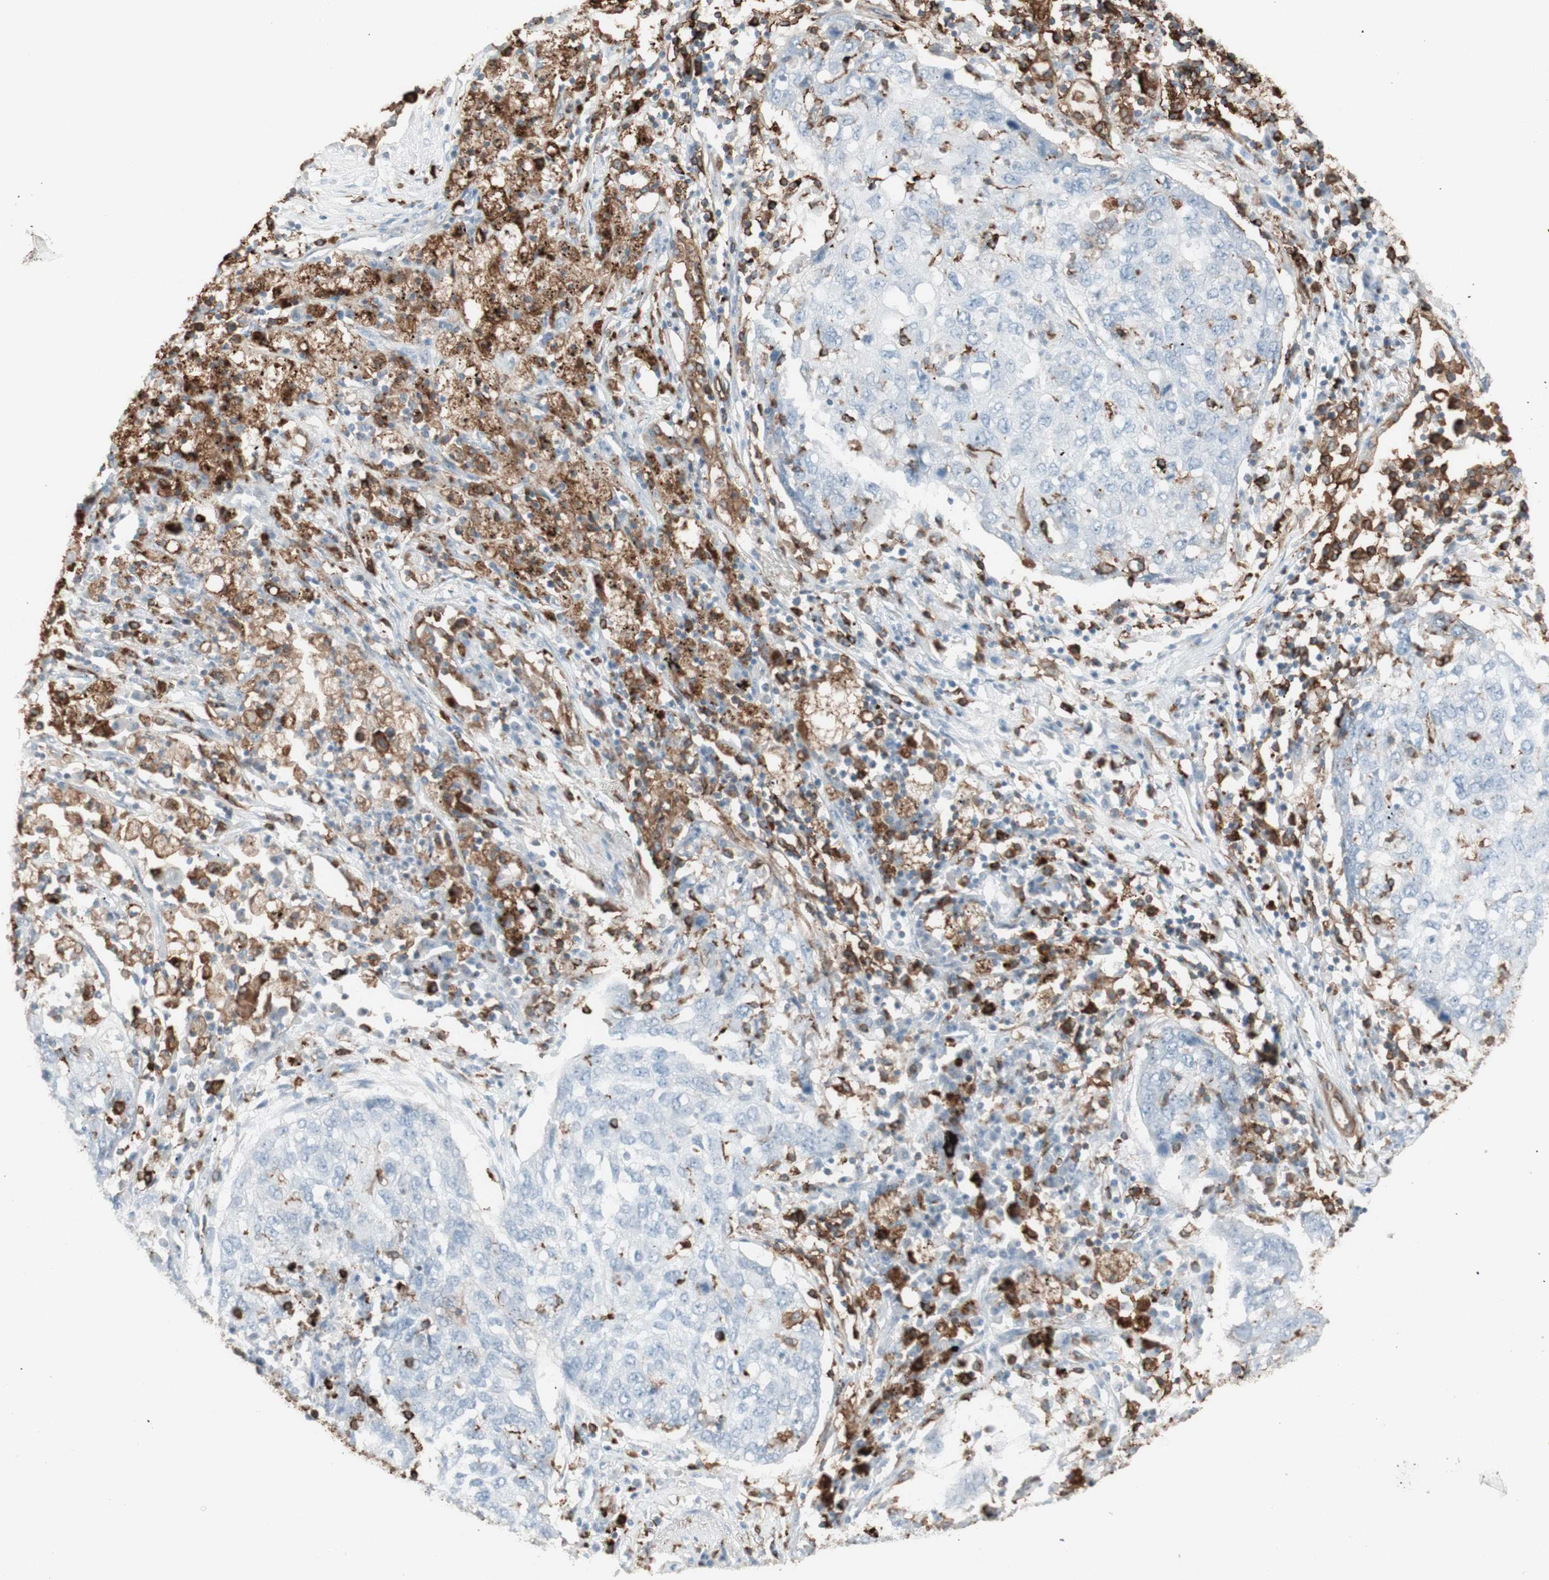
{"staining": {"intensity": "negative", "quantity": "none", "location": "none"}, "tissue": "lung cancer", "cell_type": "Tumor cells", "image_type": "cancer", "snomed": [{"axis": "morphology", "description": "Squamous cell carcinoma, NOS"}, {"axis": "topography", "description": "Lung"}], "caption": "Immunohistochemistry (IHC) of lung cancer reveals no expression in tumor cells.", "gene": "HLA-DPB1", "patient": {"sex": "female", "age": 63}}